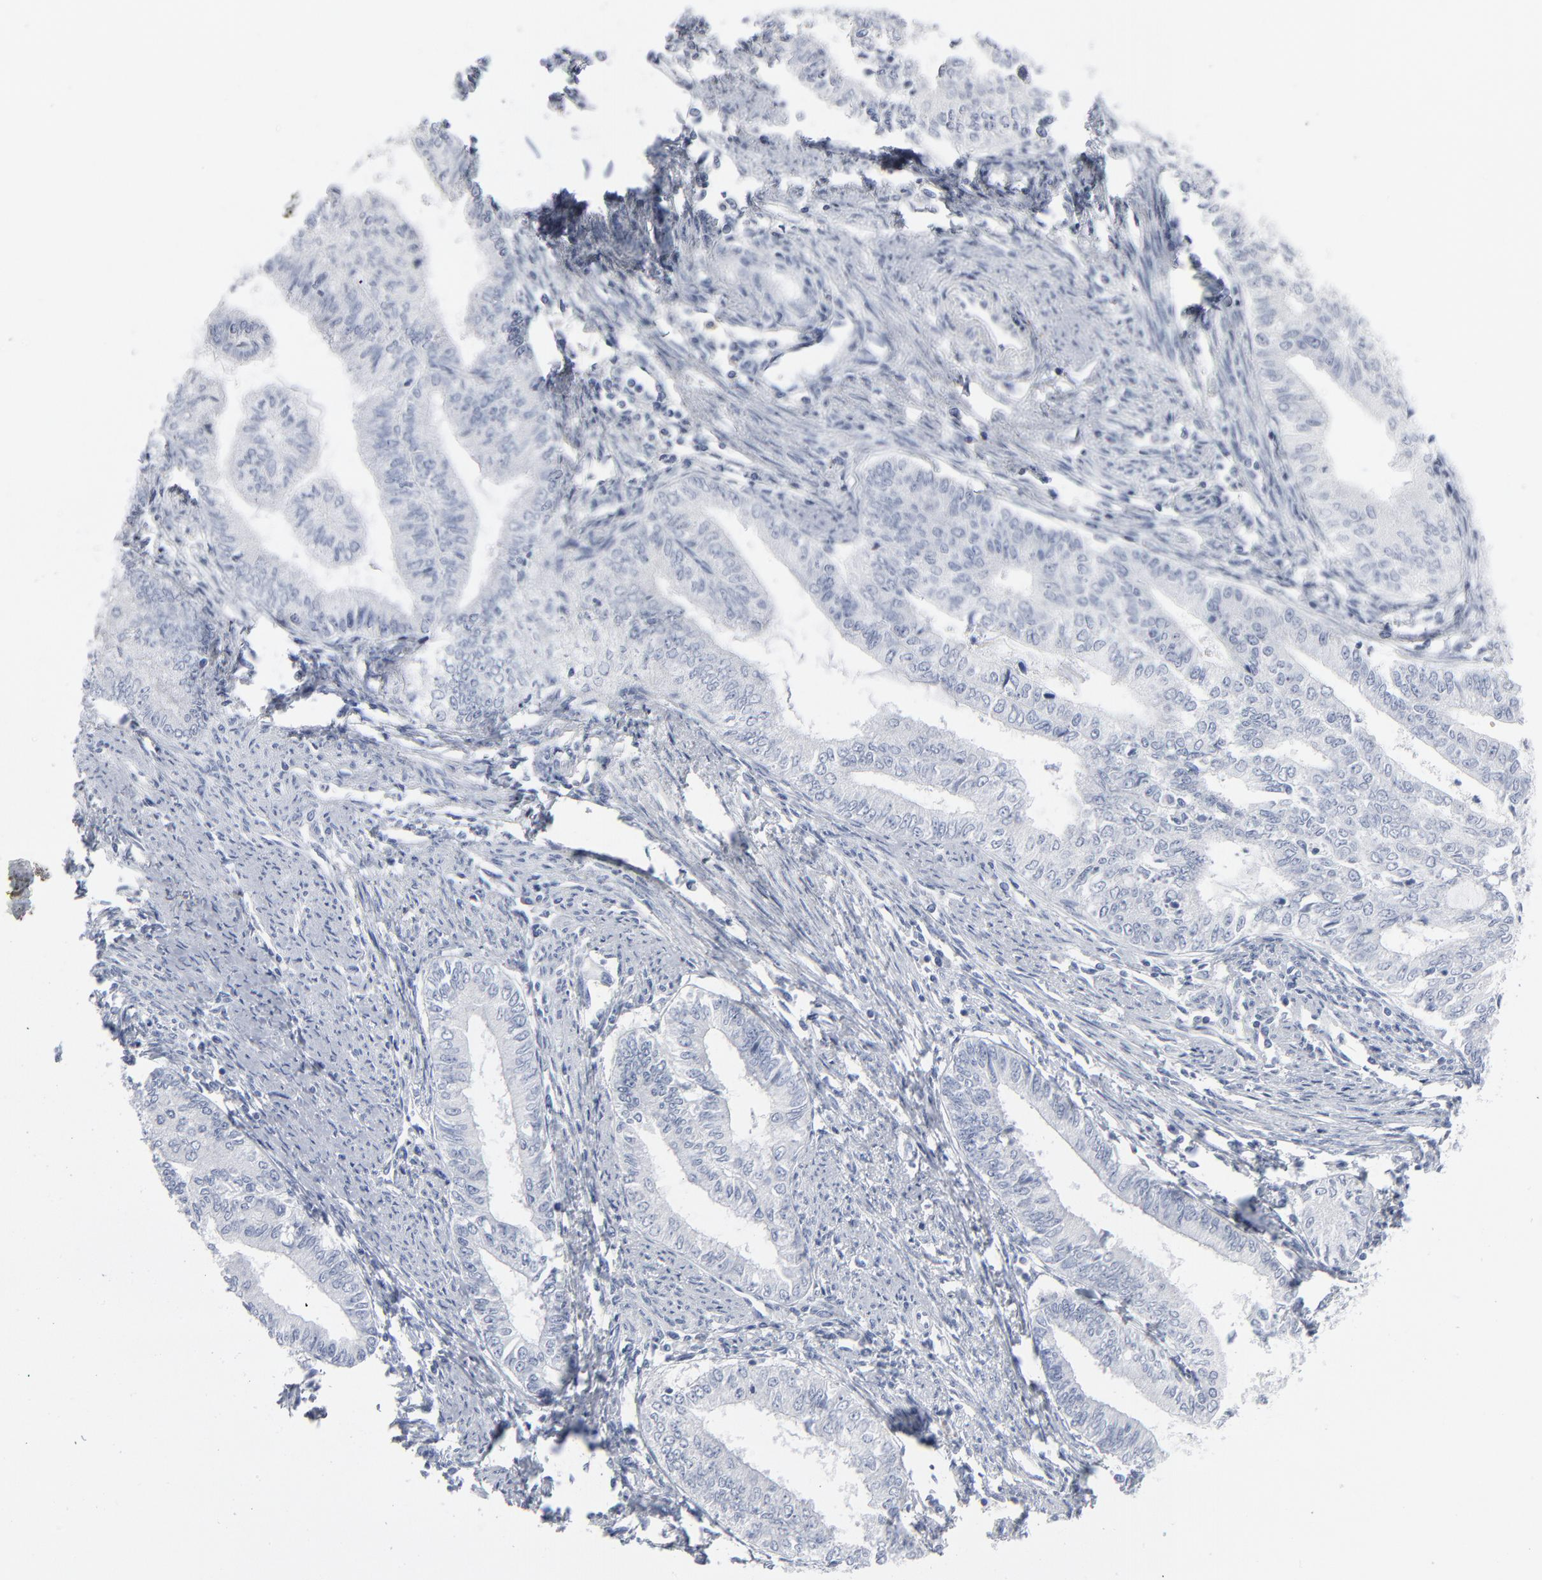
{"staining": {"intensity": "negative", "quantity": "none", "location": "none"}, "tissue": "endometrial cancer", "cell_type": "Tumor cells", "image_type": "cancer", "snomed": [{"axis": "morphology", "description": "Adenocarcinoma, NOS"}, {"axis": "topography", "description": "Endometrium"}], "caption": "Tumor cells are negative for brown protein staining in endometrial cancer. (DAB (3,3'-diaminobenzidine) immunohistochemistry, high magnification).", "gene": "PAGE1", "patient": {"sex": "female", "age": 66}}